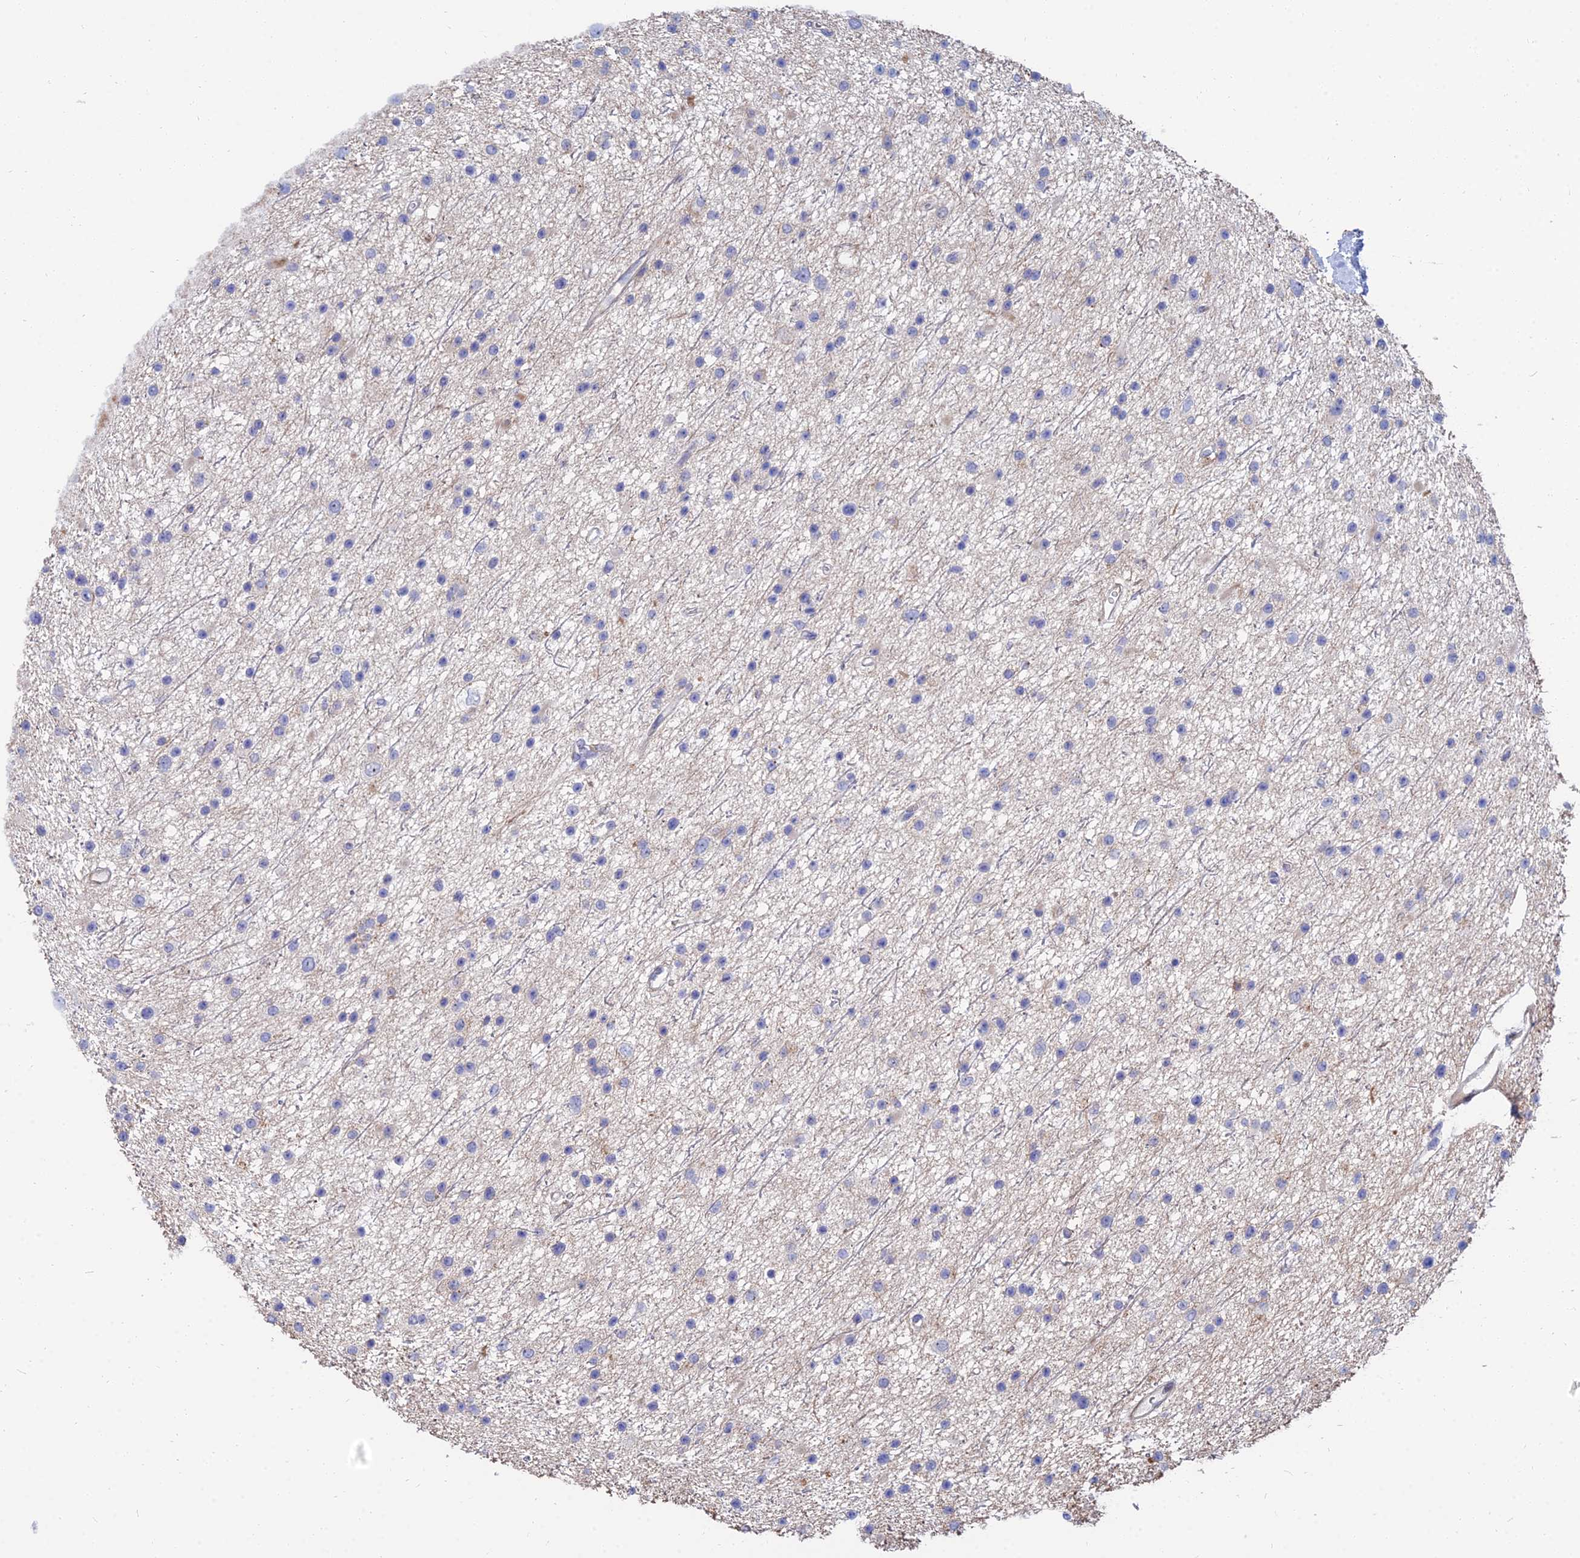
{"staining": {"intensity": "negative", "quantity": "none", "location": "none"}, "tissue": "glioma", "cell_type": "Tumor cells", "image_type": "cancer", "snomed": [{"axis": "morphology", "description": "Glioma, malignant, Low grade"}, {"axis": "topography", "description": "Cerebral cortex"}], "caption": "A micrograph of glioma stained for a protein exhibits no brown staining in tumor cells.", "gene": "TRIM43B", "patient": {"sex": "female", "age": 39}}